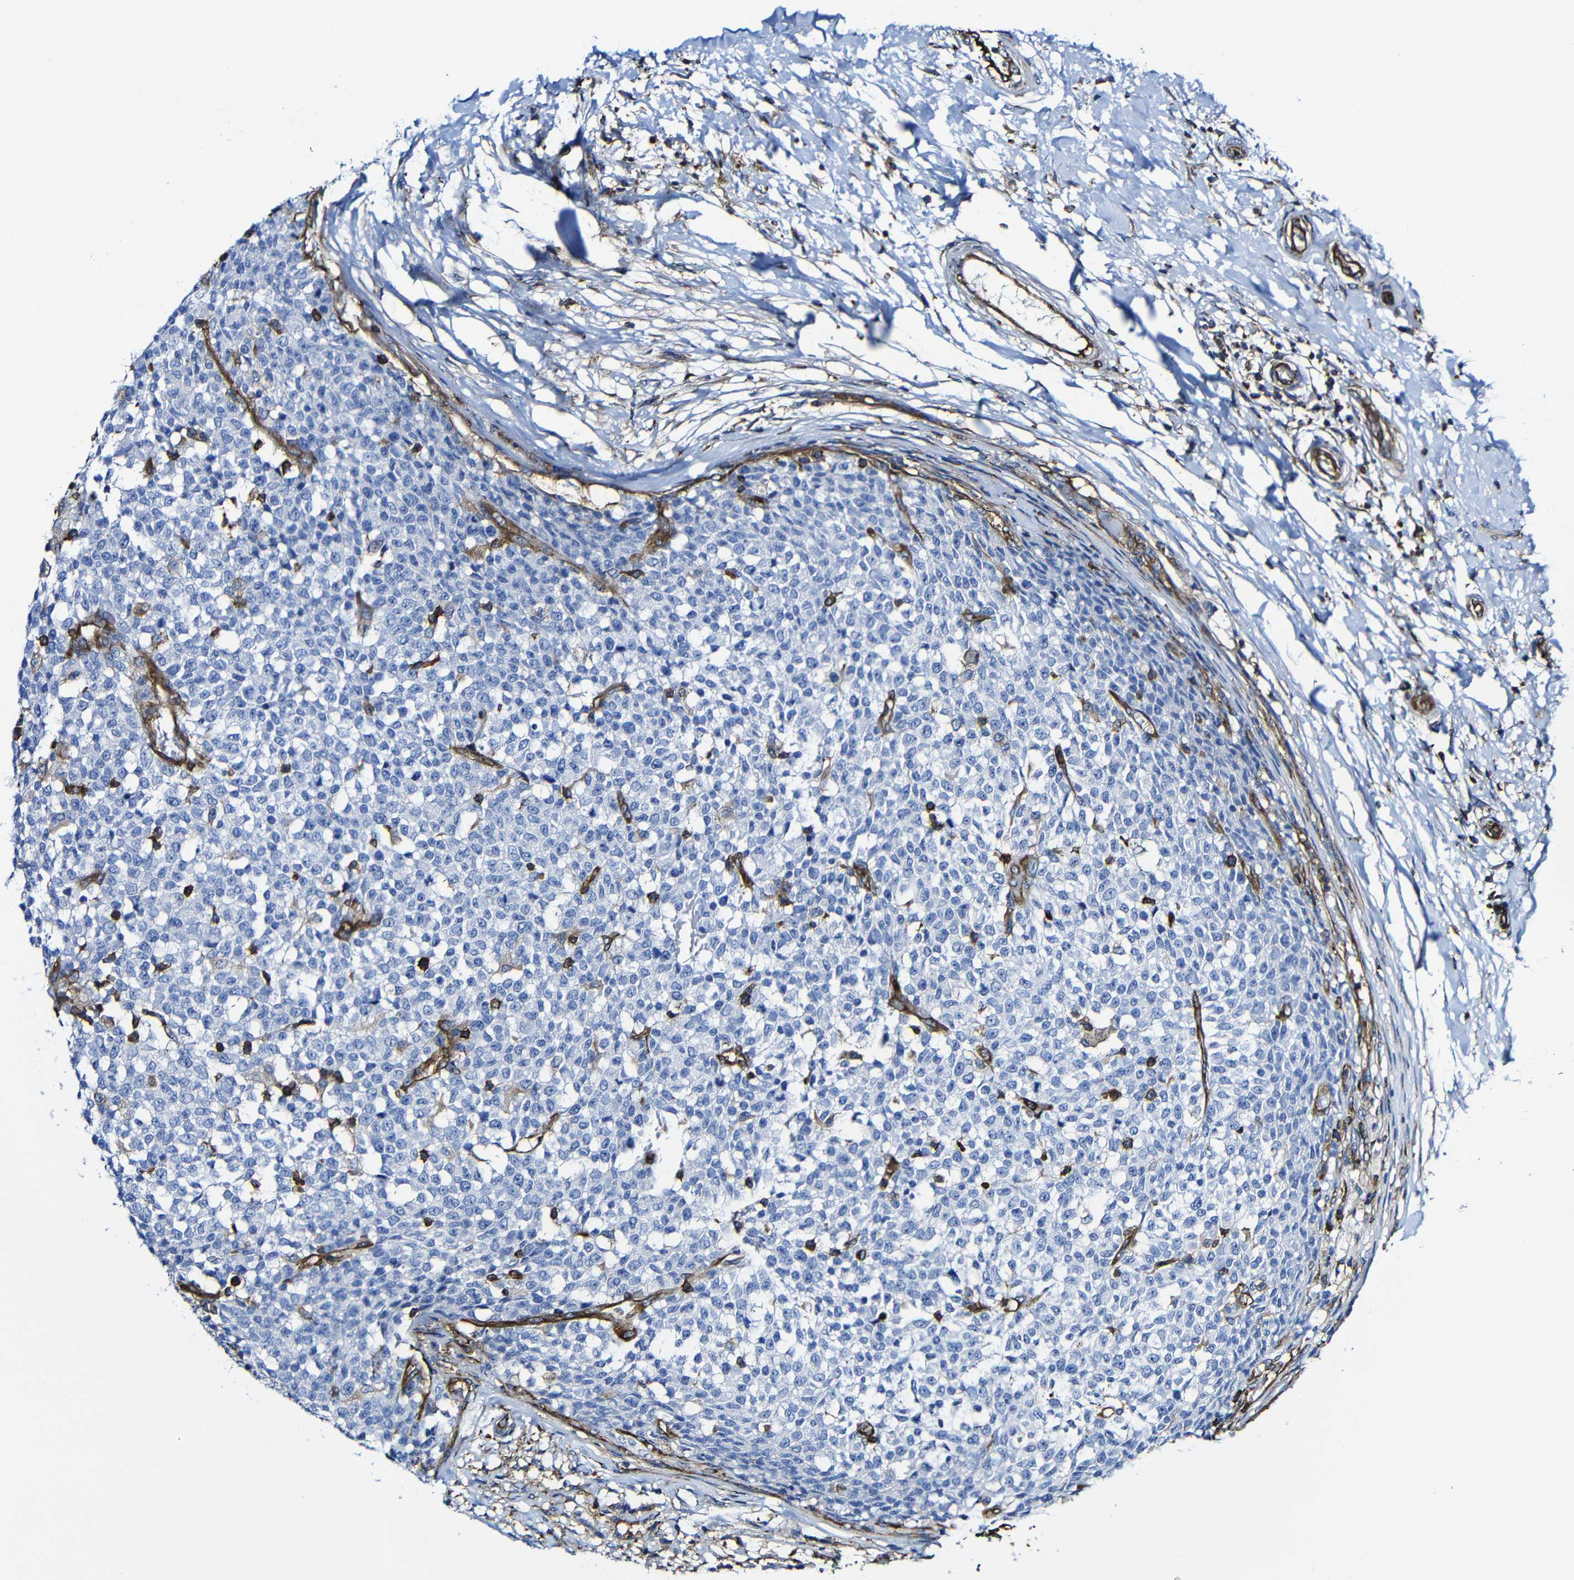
{"staining": {"intensity": "negative", "quantity": "none", "location": "none"}, "tissue": "testis cancer", "cell_type": "Tumor cells", "image_type": "cancer", "snomed": [{"axis": "morphology", "description": "Seminoma, NOS"}, {"axis": "topography", "description": "Testis"}], "caption": "Human seminoma (testis) stained for a protein using immunohistochemistry (IHC) shows no positivity in tumor cells.", "gene": "MSN", "patient": {"sex": "male", "age": 59}}